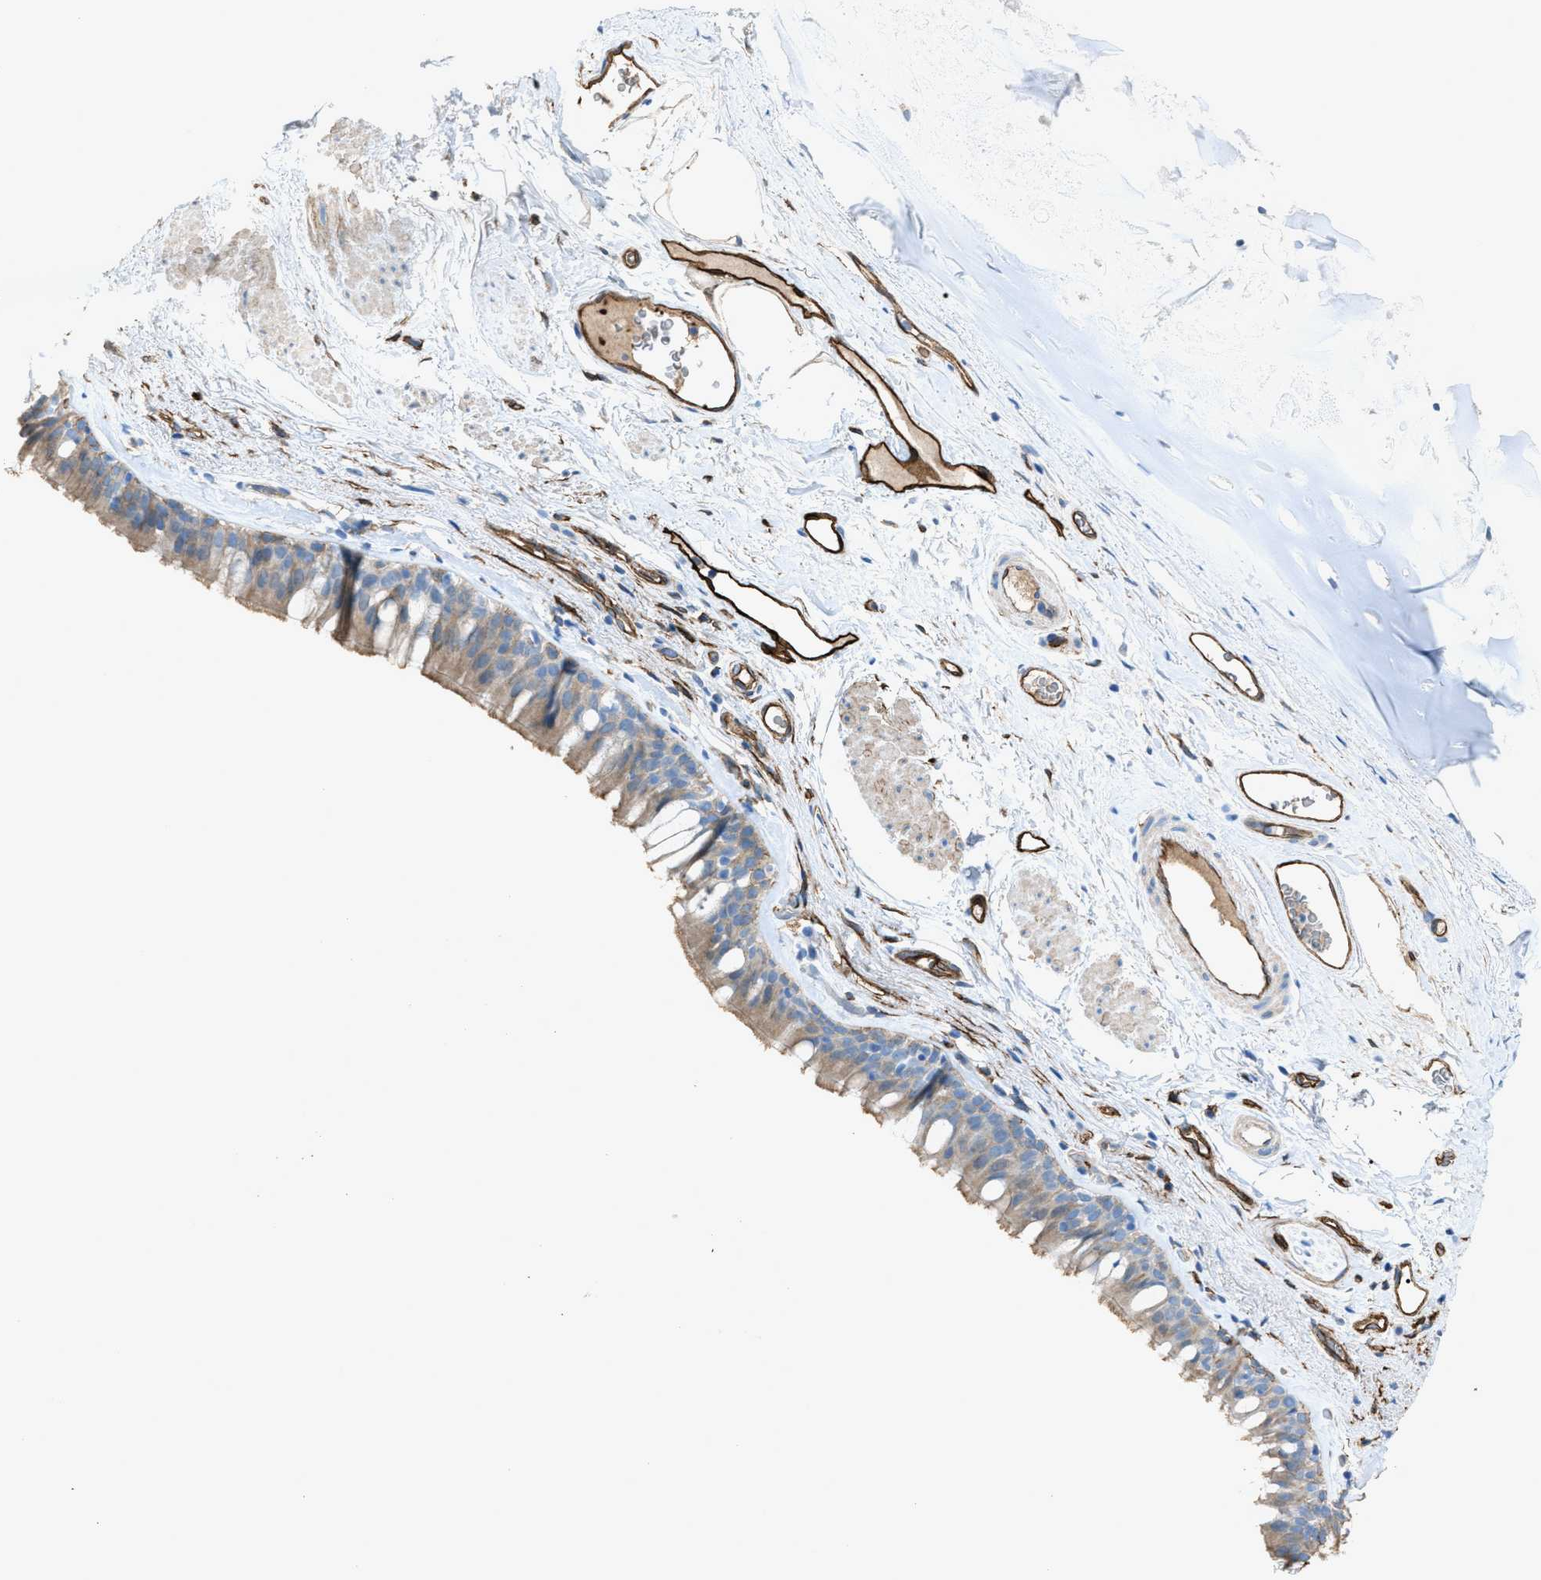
{"staining": {"intensity": "weak", "quantity": ">75%", "location": "cytoplasmic/membranous"}, "tissue": "bronchus", "cell_type": "Respiratory epithelial cells", "image_type": "normal", "snomed": [{"axis": "morphology", "description": "Normal tissue, NOS"}, {"axis": "topography", "description": "Cartilage tissue"}, {"axis": "topography", "description": "Bronchus"}], "caption": "Benign bronchus was stained to show a protein in brown. There is low levels of weak cytoplasmic/membranous staining in approximately >75% of respiratory epithelial cells.", "gene": "SLC22A15", "patient": {"sex": "female", "age": 53}}